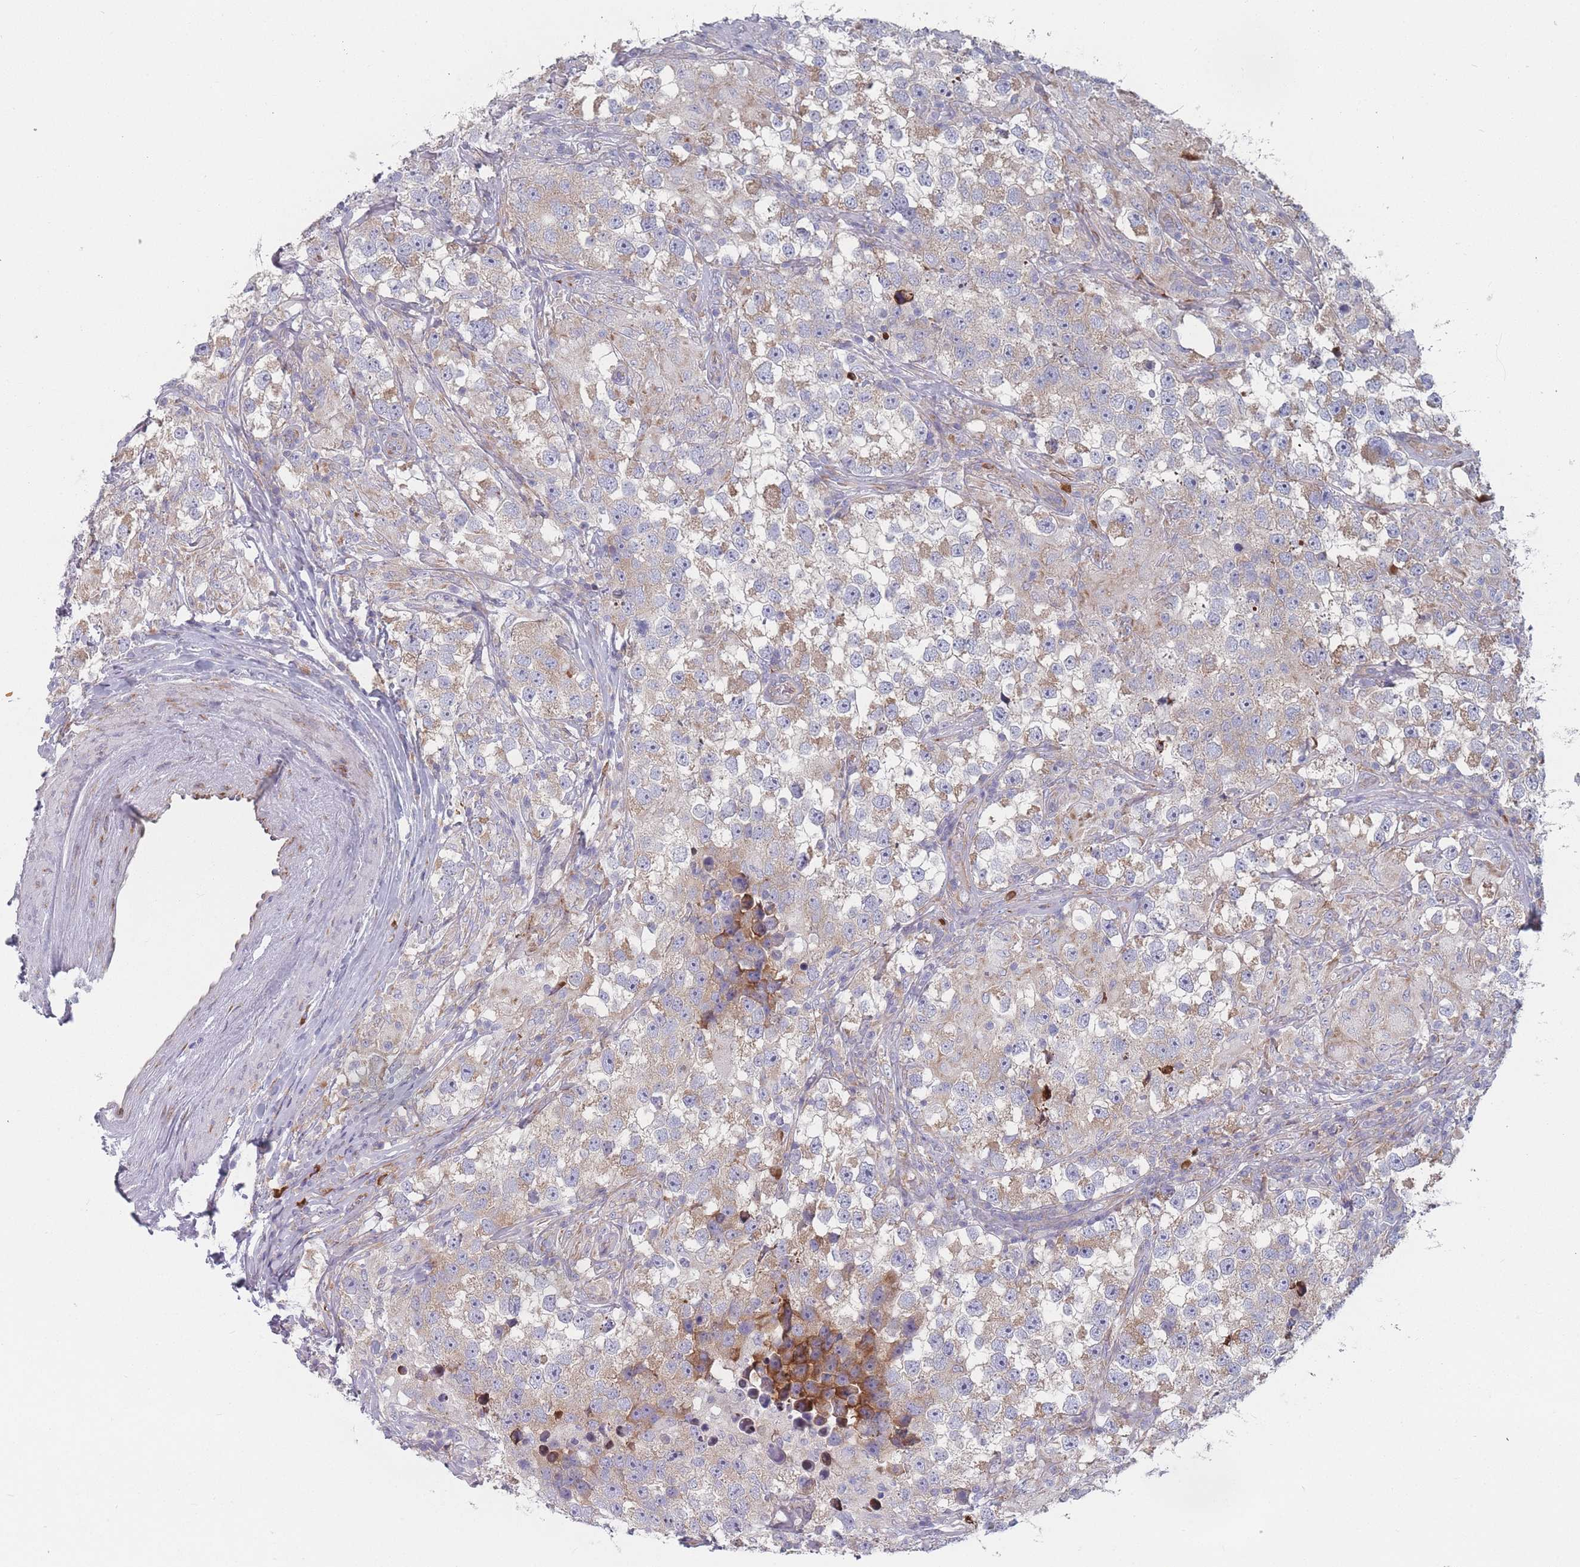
{"staining": {"intensity": "weak", "quantity": "25%-75%", "location": "cytoplasmic/membranous"}, "tissue": "testis cancer", "cell_type": "Tumor cells", "image_type": "cancer", "snomed": [{"axis": "morphology", "description": "Seminoma, NOS"}, {"axis": "topography", "description": "Testis"}], "caption": "Immunohistochemistry (IHC) photomicrograph of neoplastic tissue: testis cancer stained using immunohistochemistry (IHC) exhibits low levels of weak protein expression localized specifically in the cytoplasmic/membranous of tumor cells, appearing as a cytoplasmic/membranous brown color.", "gene": "CACNG5", "patient": {"sex": "male", "age": 46}}